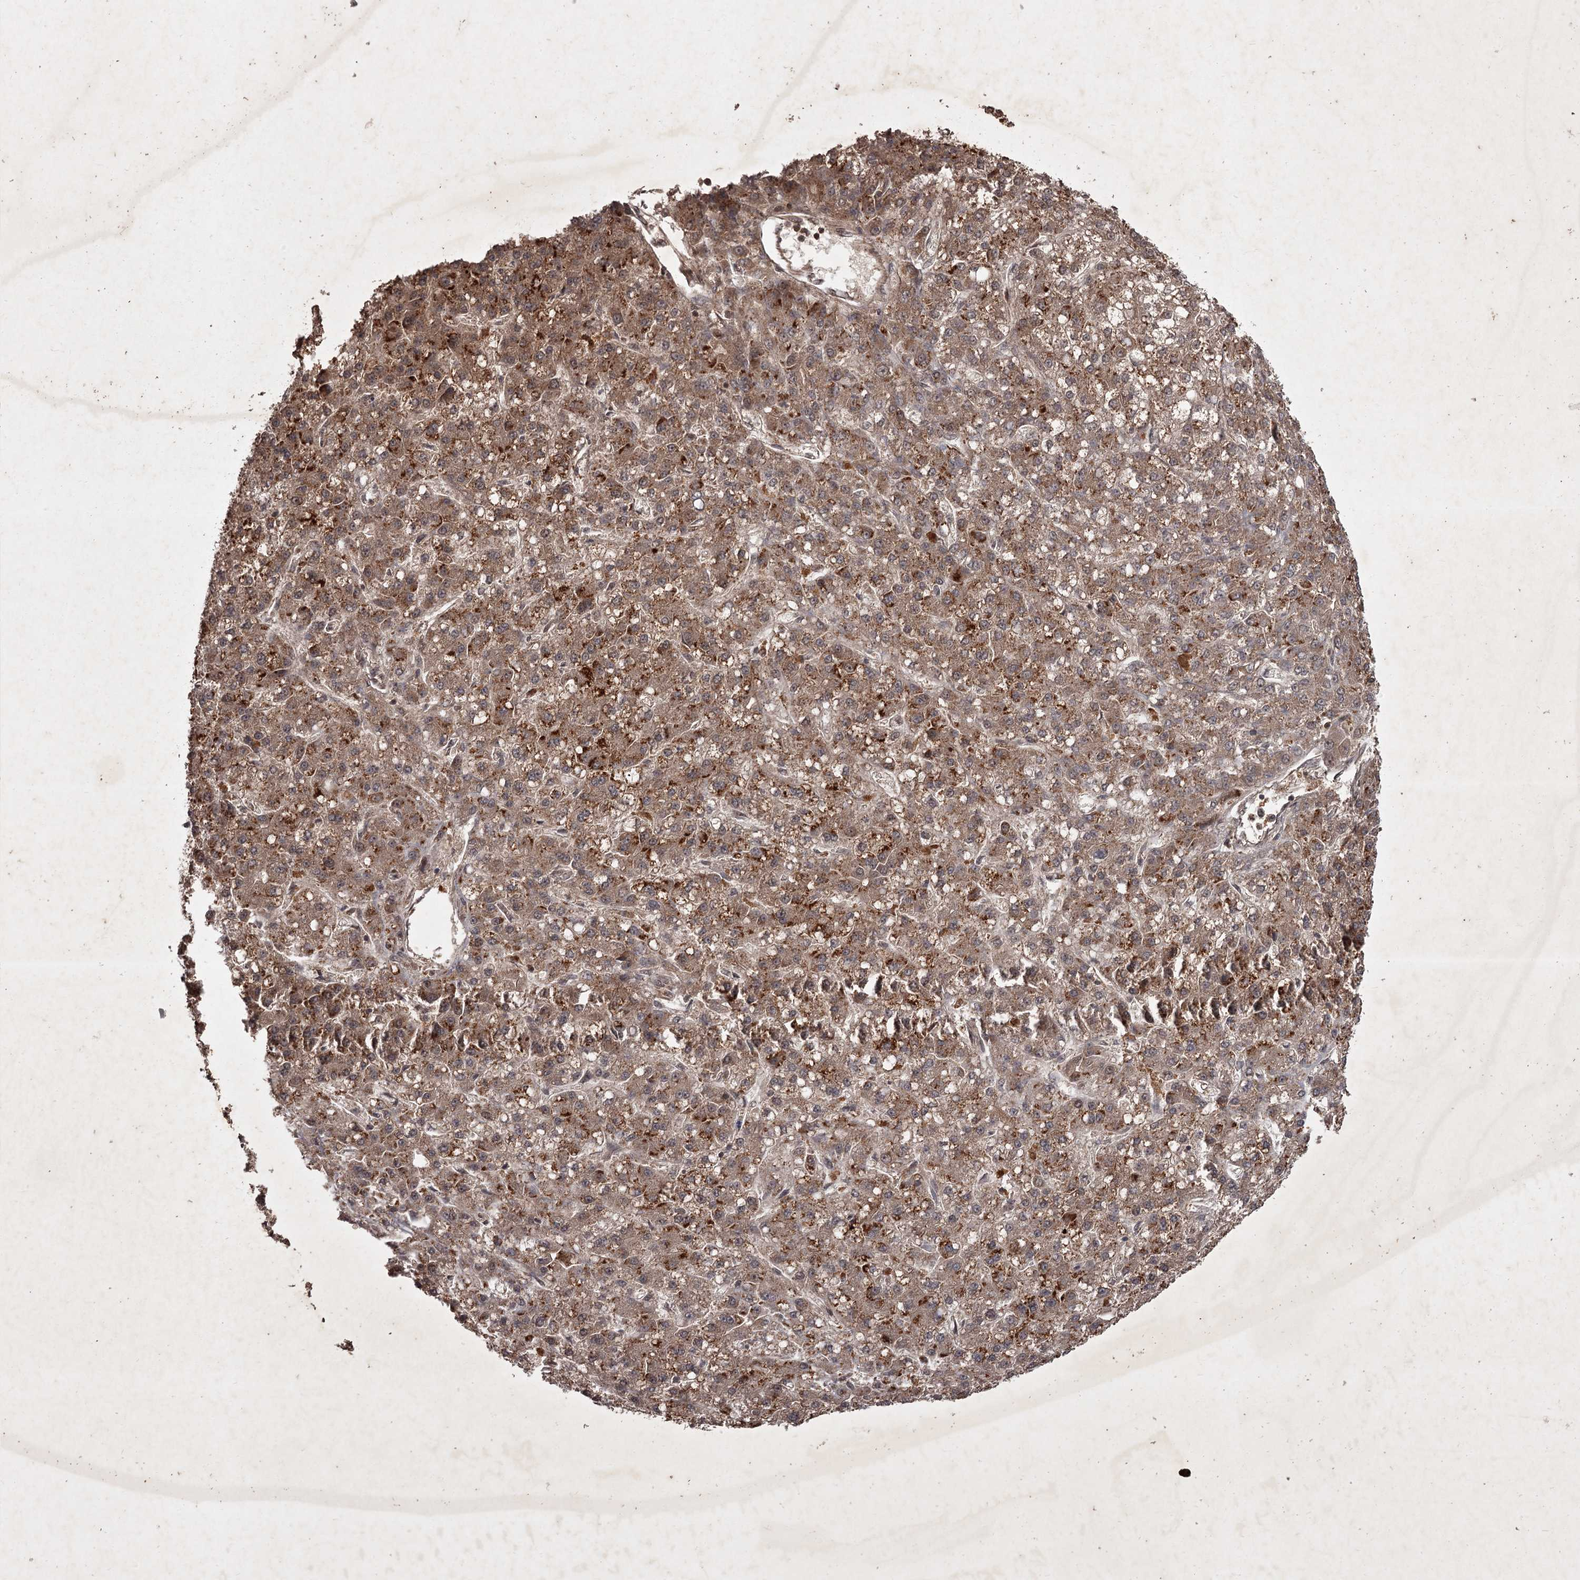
{"staining": {"intensity": "moderate", "quantity": ">75%", "location": "cytoplasmic/membranous"}, "tissue": "liver cancer", "cell_type": "Tumor cells", "image_type": "cancer", "snomed": [{"axis": "morphology", "description": "Carcinoma, Hepatocellular, NOS"}, {"axis": "topography", "description": "Liver"}], "caption": "Protein expression analysis of liver hepatocellular carcinoma demonstrates moderate cytoplasmic/membranous staining in approximately >75% of tumor cells. The staining was performed using DAB (3,3'-diaminobenzidine) to visualize the protein expression in brown, while the nuclei were stained in blue with hematoxylin (Magnification: 20x).", "gene": "TBC1D23", "patient": {"sex": "male", "age": 67}}